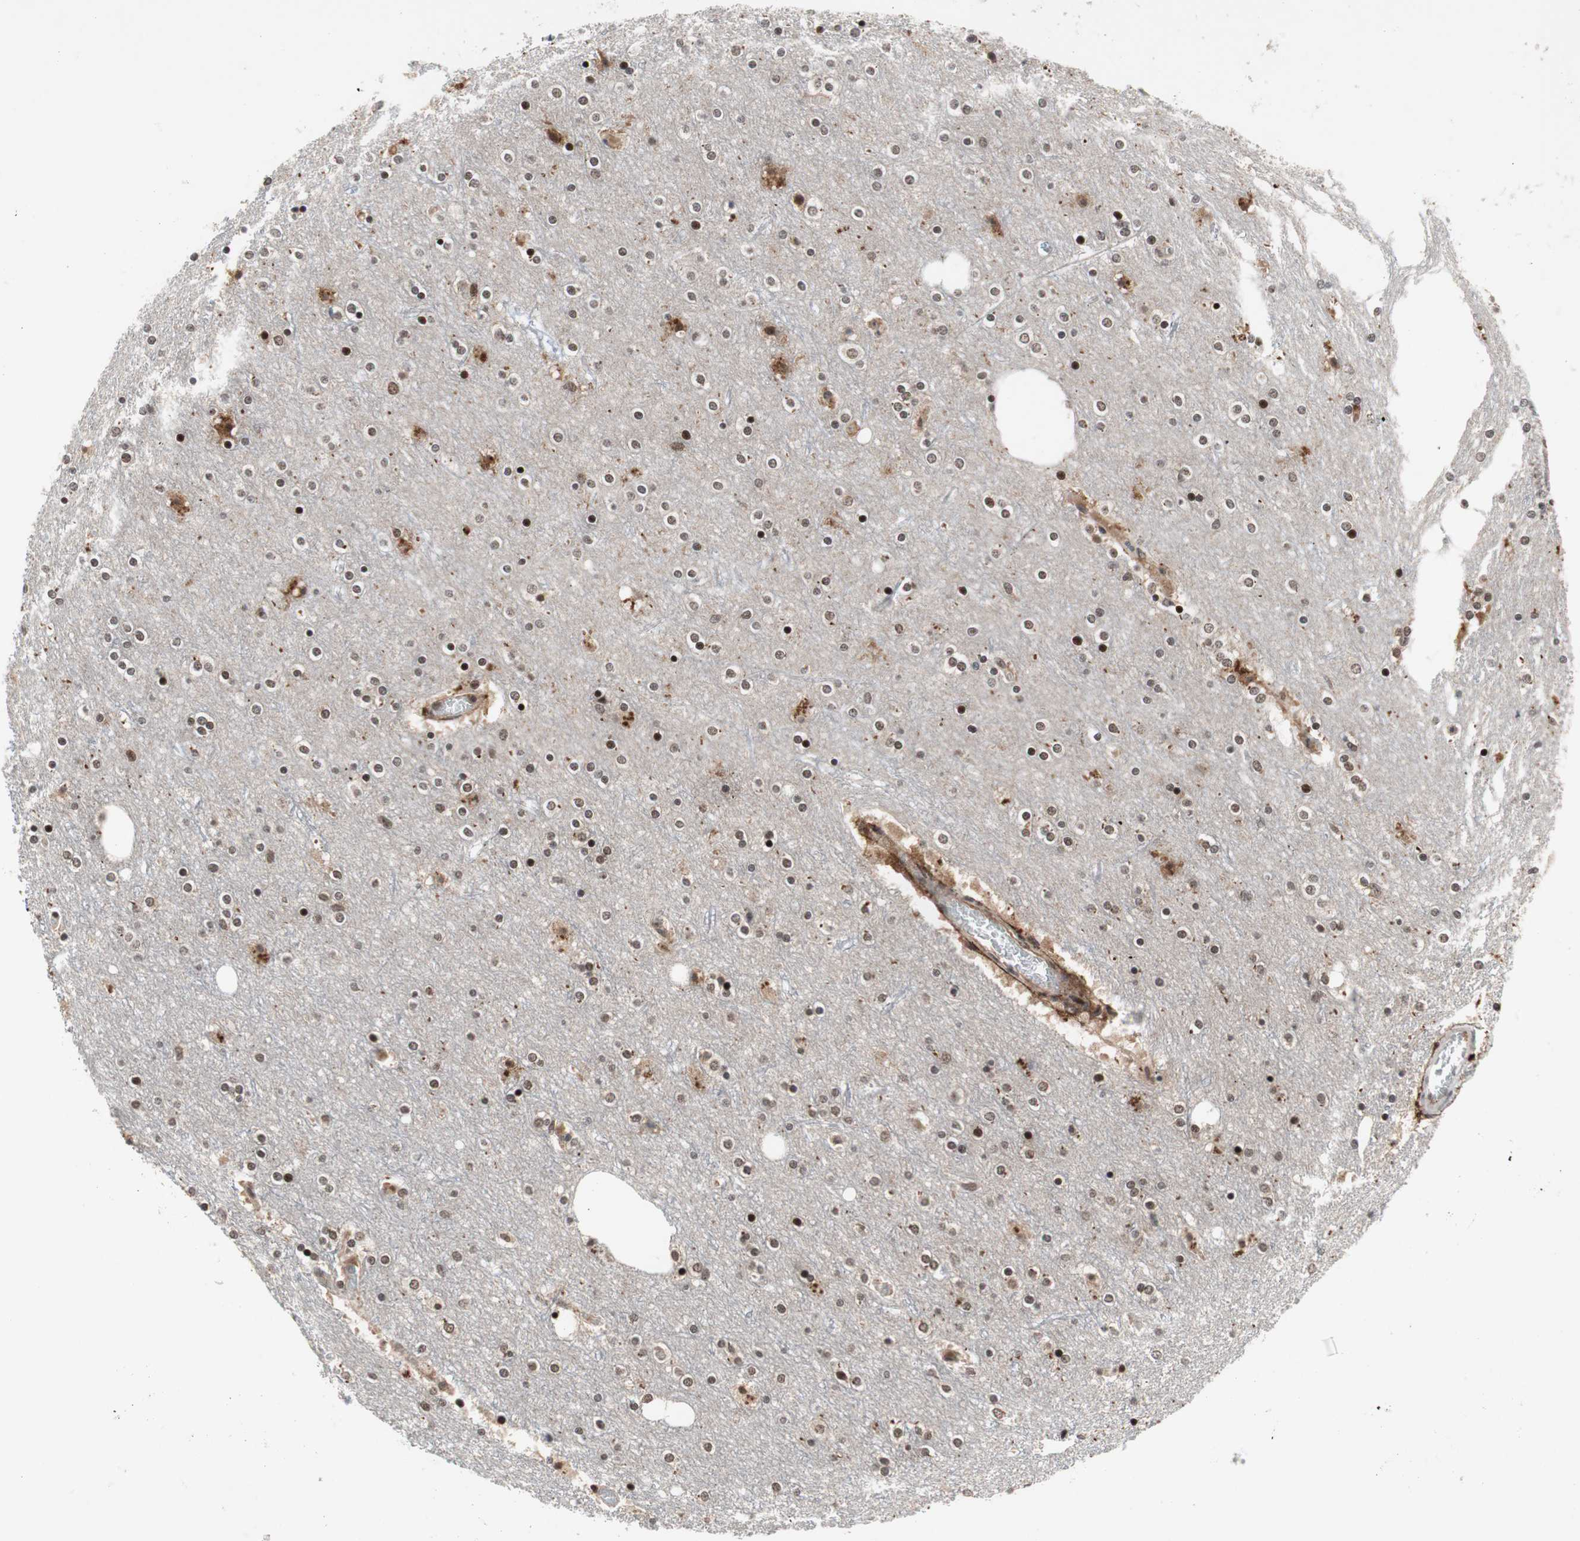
{"staining": {"intensity": "moderate", "quantity": ">75%", "location": "cytoplasmic/membranous,nuclear"}, "tissue": "cerebral cortex", "cell_type": "Endothelial cells", "image_type": "normal", "snomed": [{"axis": "morphology", "description": "Normal tissue, NOS"}, {"axis": "topography", "description": "Cerebral cortex"}], "caption": "Cerebral cortex was stained to show a protein in brown. There is medium levels of moderate cytoplasmic/membranous,nuclear staining in approximately >75% of endothelial cells. (Stains: DAB (3,3'-diaminobenzidine) in brown, nuclei in blue, Microscopy: brightfield microscopy at high magnification).", "gene": "TCF12", "patient": {"sex": "female", "age": 54}}